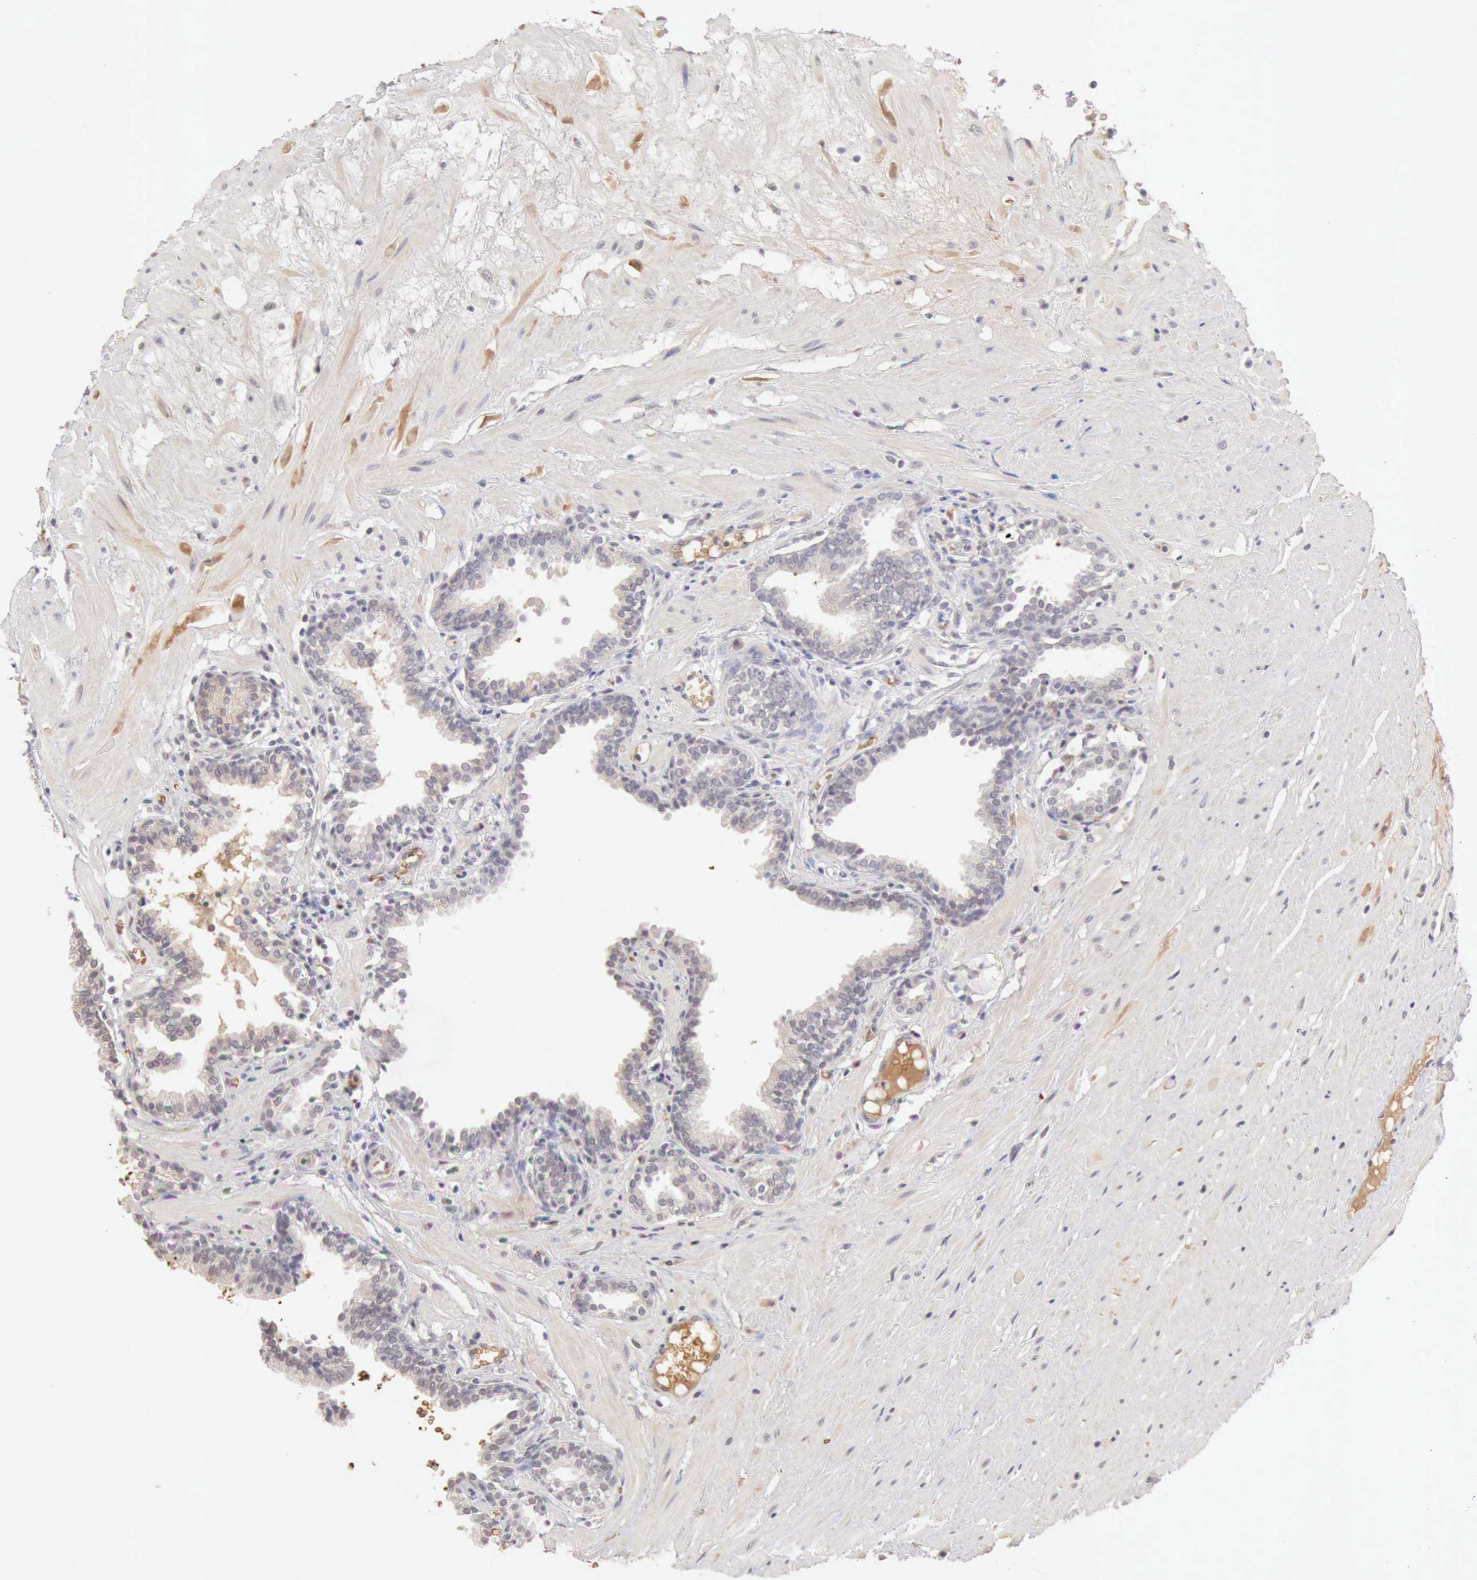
{"staining": {"intensity": "negative", "quantity": "none", "location": "none"}, "tissue": "prostate", "cell_type": "Glandular cells", "image_type": "normal", "snomed": [{"axis": "morphology", "description": "Normal tissue, NOS"}, {"axis": "topography", "description": "Prostate"}], "caption": "This is an IHC micrograph of unremarkable prostate. There is no staining in glandular cells.", "gene": "CFI", "patient": {"sex": "male", "age": 64}}